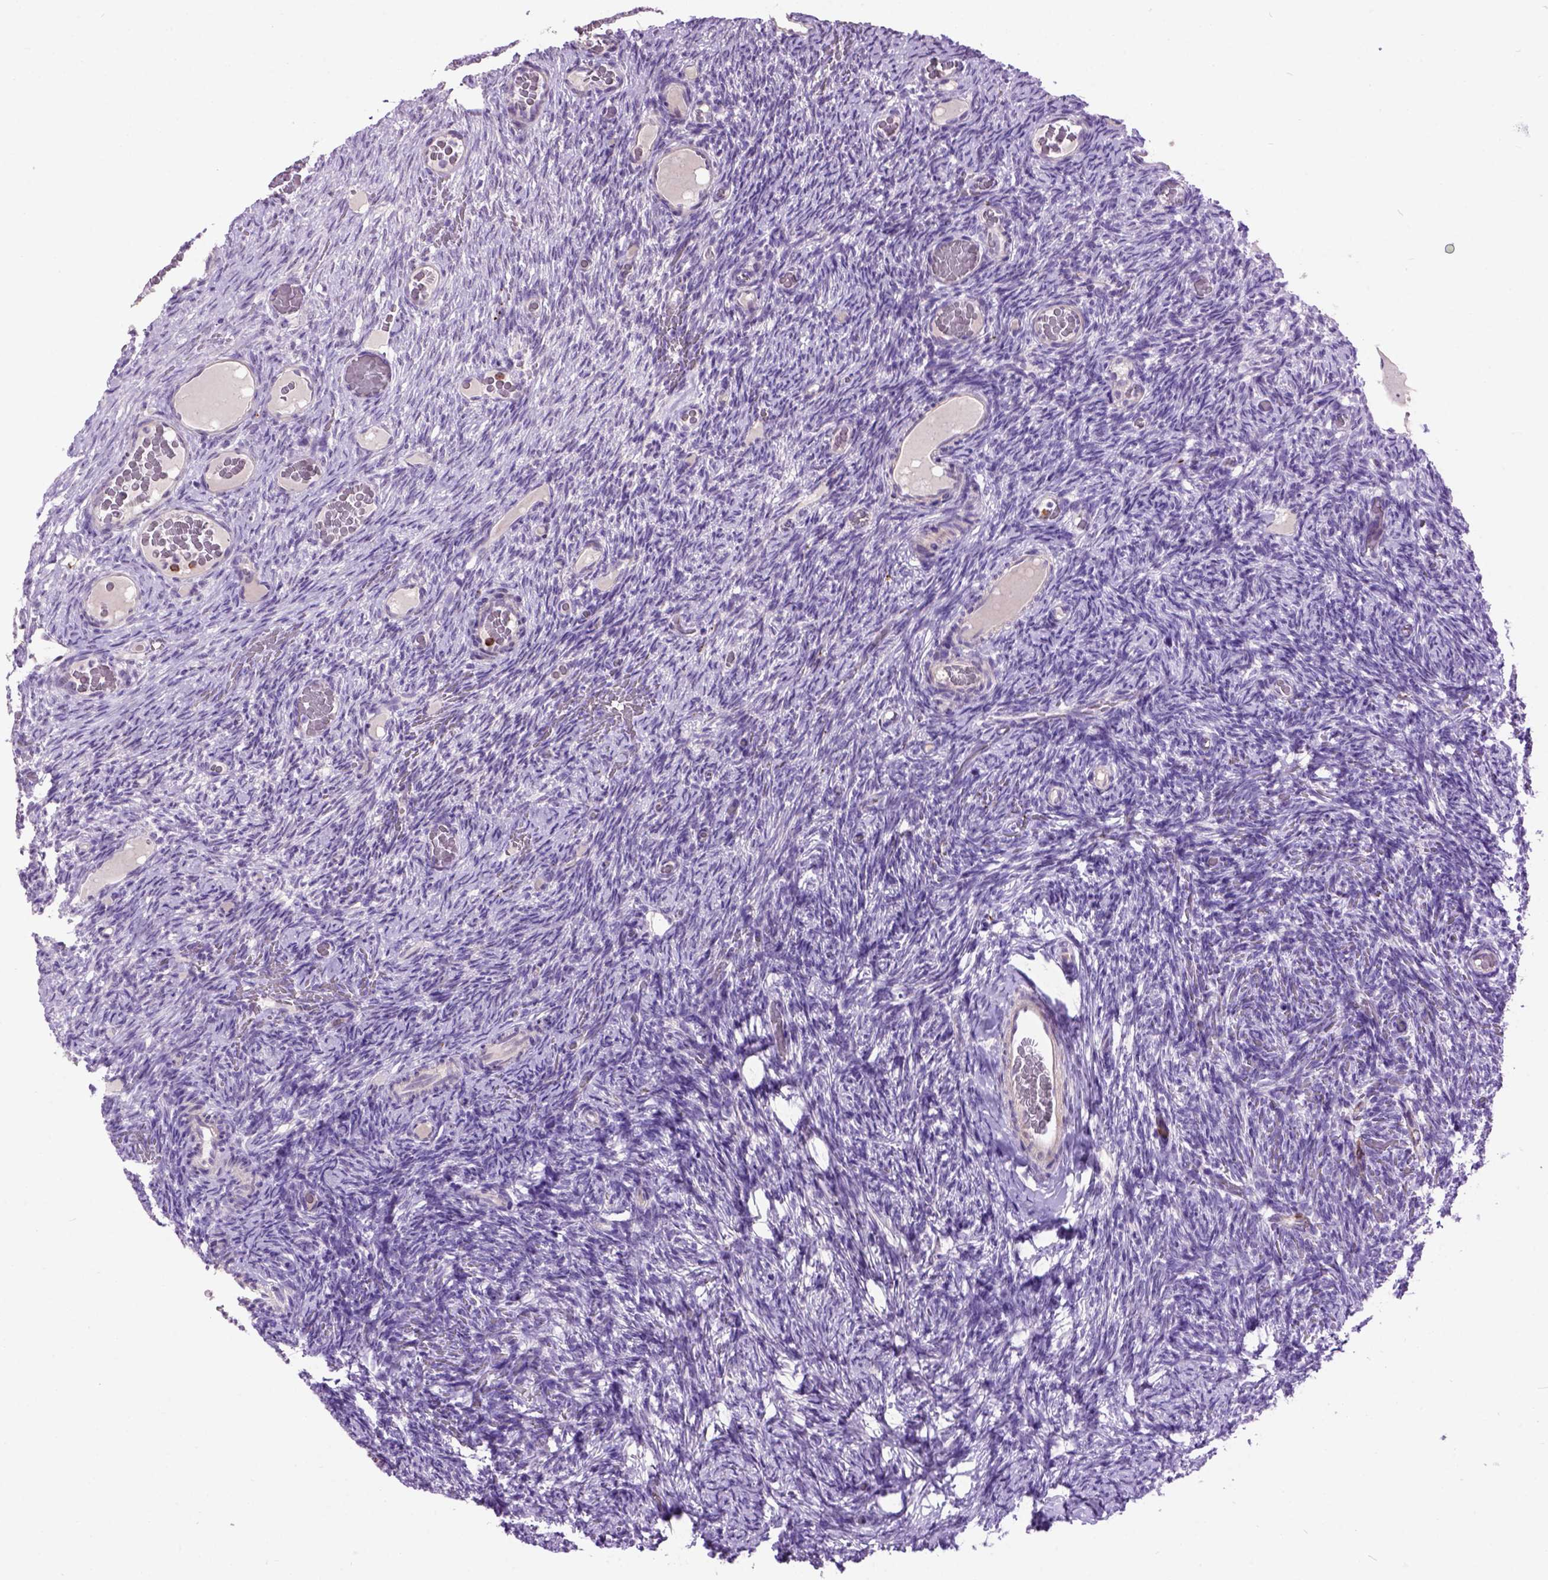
{"staining": {"intensity": "negative", "quantity": "none", "location": "none"}, "tissue": "ovary", "cell_type": "Ovarian stroma cells", "image_type": "normal", "snomed": [{"axis": "morphology", "description": "Normal tissue, NOS"}, {"axis": "topography", "description": "Ovary"}], "caption": "This is an immunohistochemistry (IHC) micrograph of benign human ovary. There is no positivity in ovarian stroma cells.", "gene": "MAPT", "patient": {"sex": "female", "age": 34}}